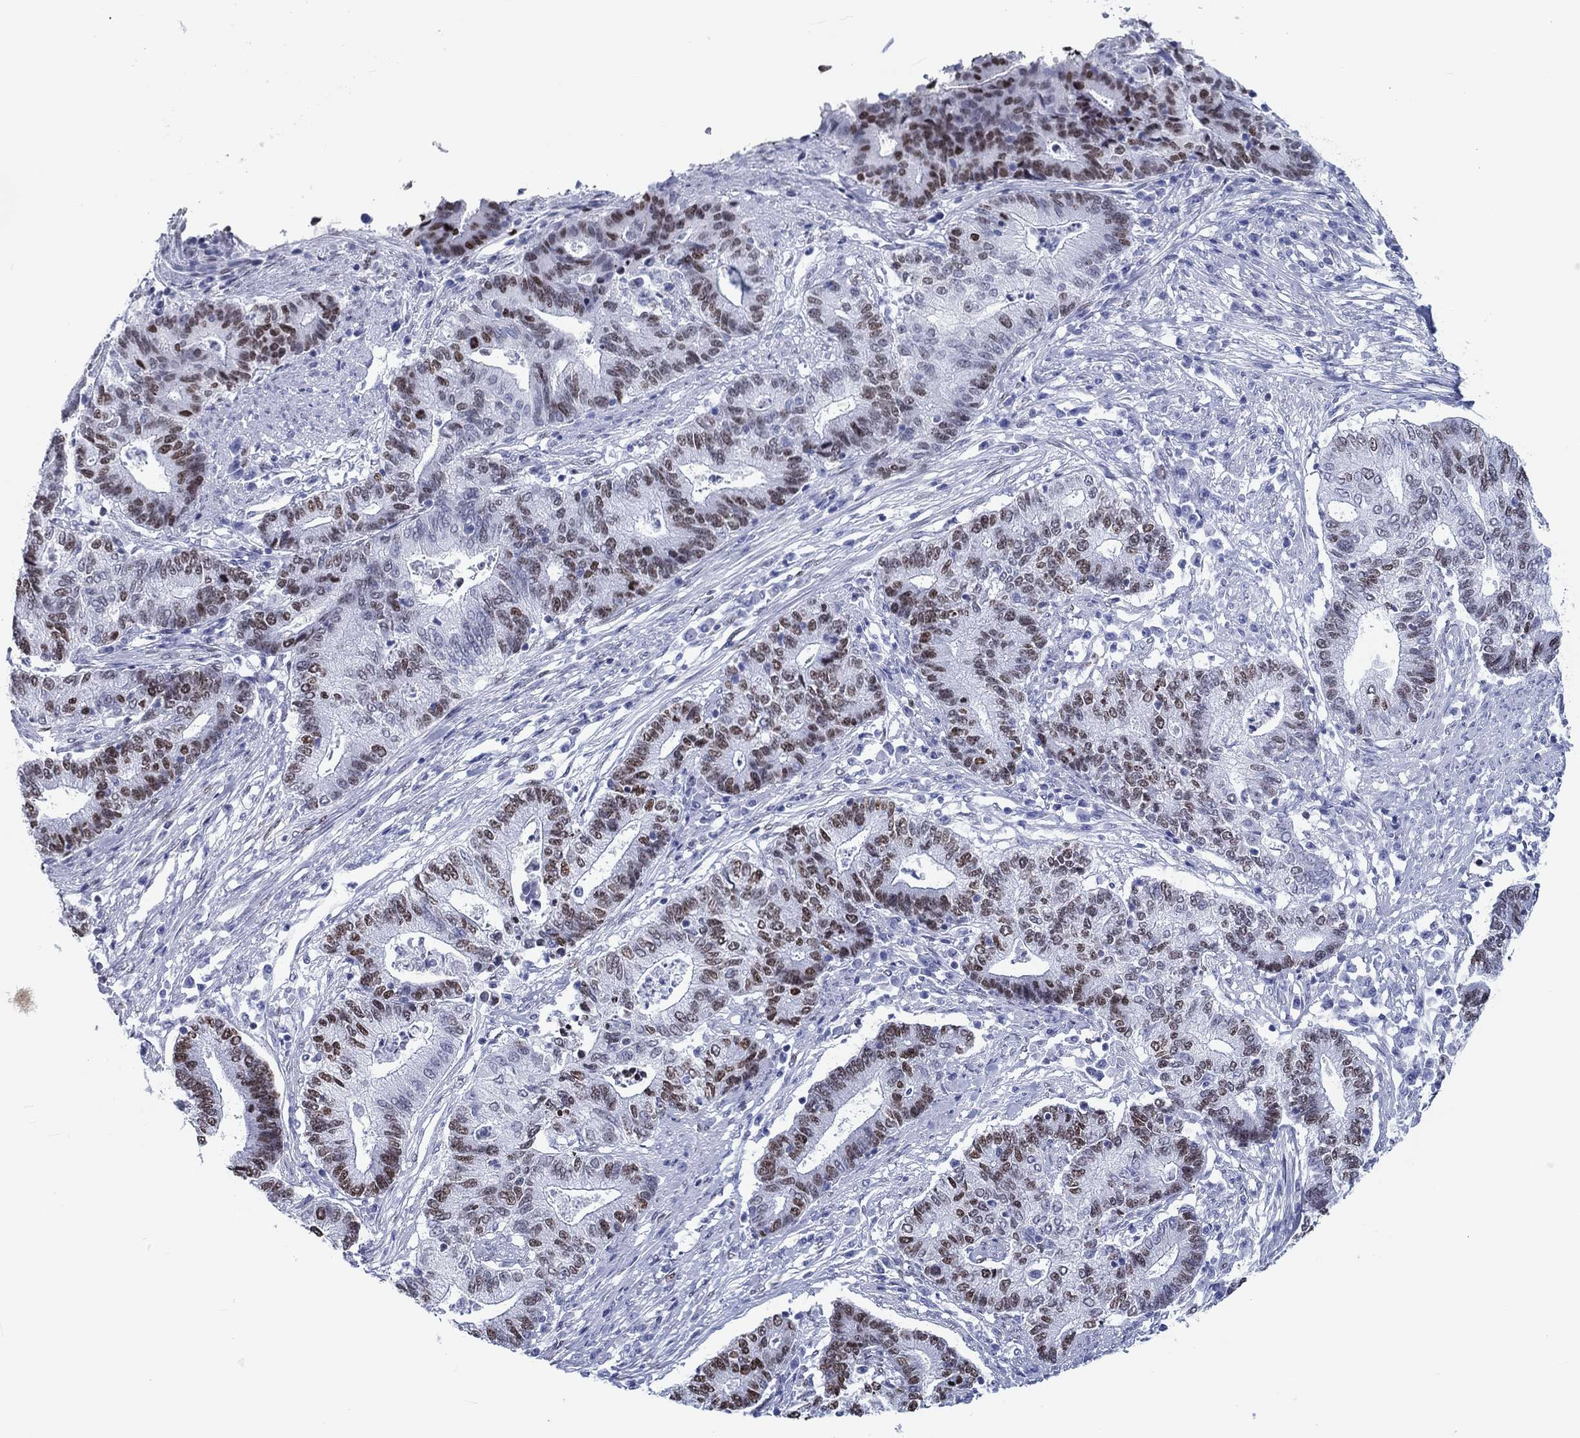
{"staining": {"intensity": "strong", "quantity": "25%-75%", "location": "nuclear"}, "tissue": "endometrial cancer", "cell_type": "Tumor cells", "image_type": "cancer", "snomed": [{"axis": "morphology", "description": "Adenocarcinoma, NOS"}, {"axis": "topography", "description": "Uterus"}, {"axis": "topography", "description": "Endometrium"}], "caption": "Brown immunohistochemical staining in human endometrial cancer displays strong nuclear positivity in about 25%-75% of tumor cells. (DAB IHC, brown staining for protein, blue staining for nuclei).", "gene": "H1-1", "patient": {"sex": "female", "age": 54}}